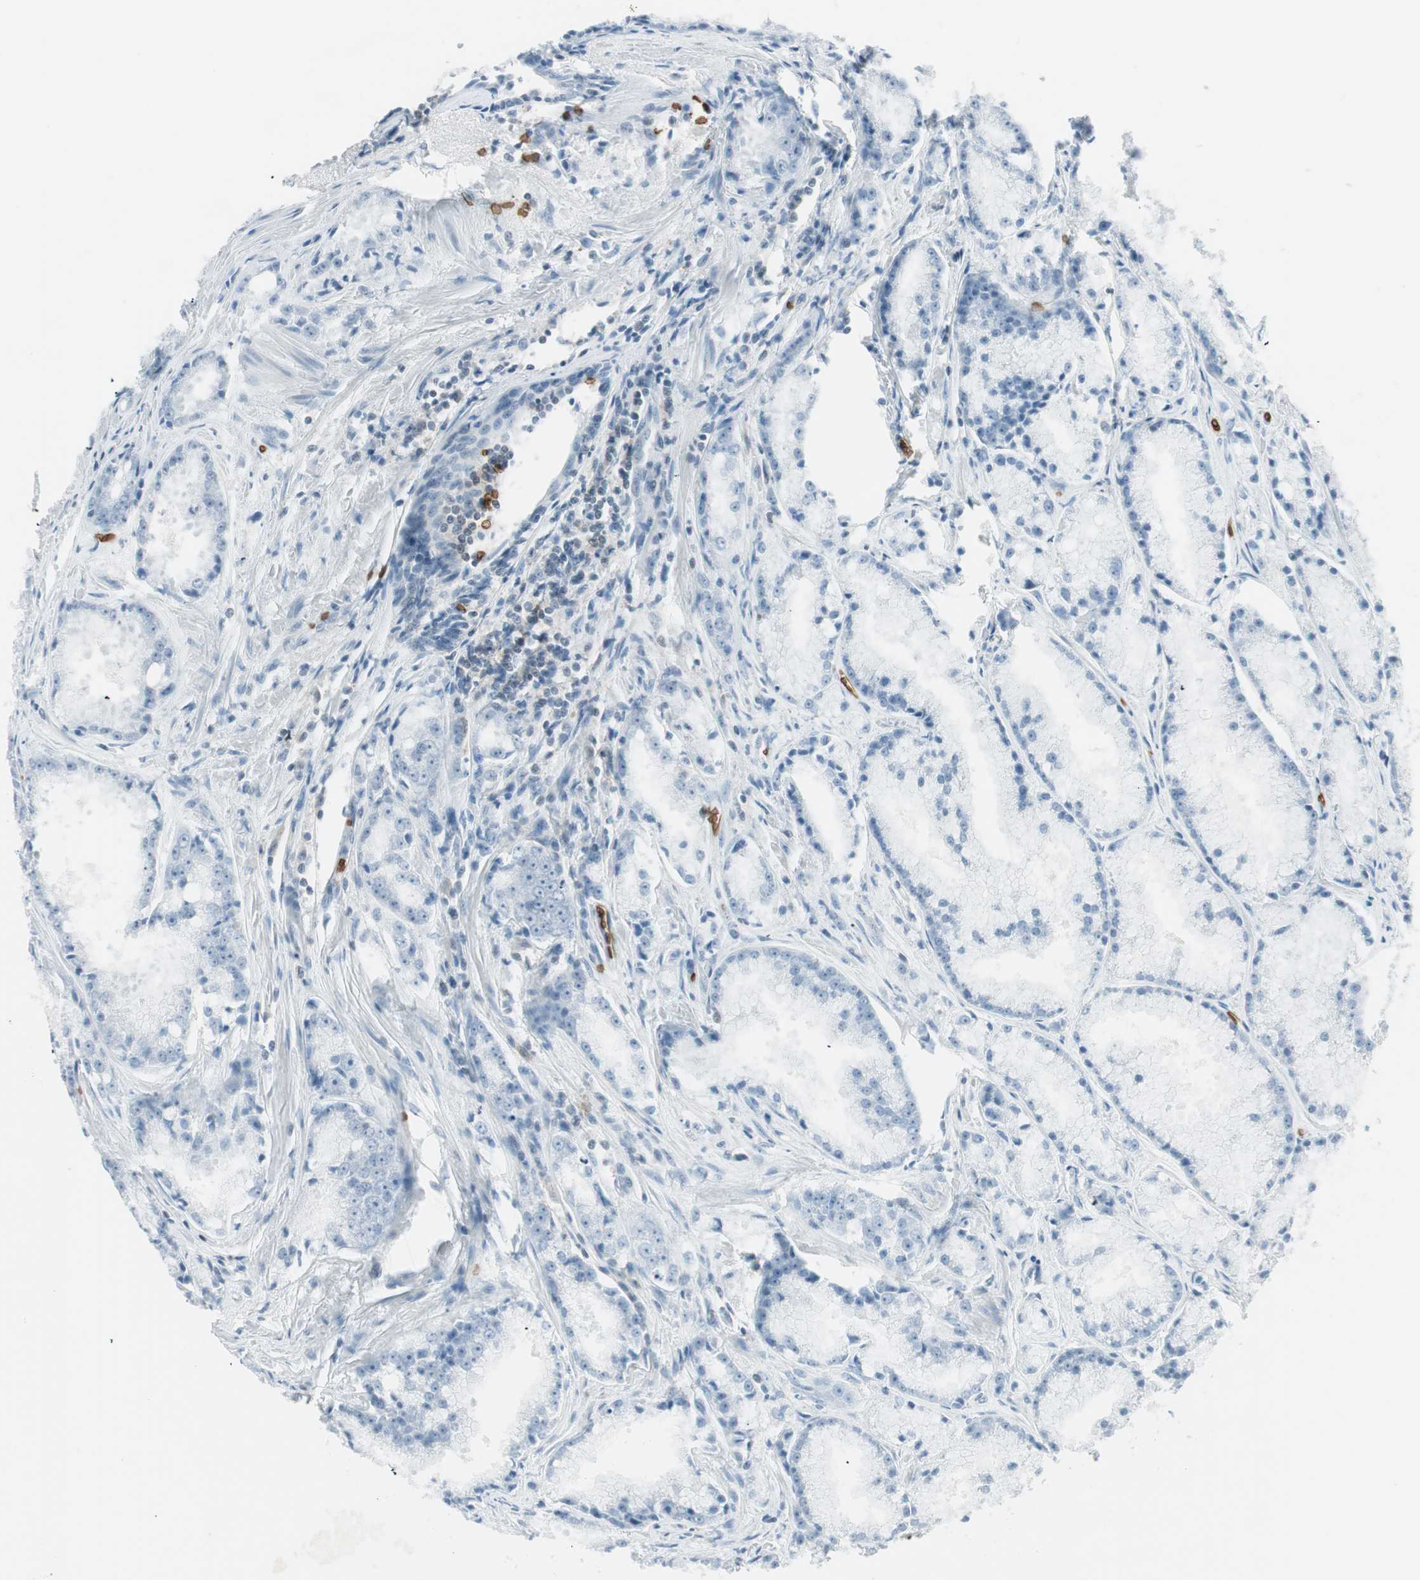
{"staining": {"intensity": "negative", "quantity": "none", "location": "none"}, "tissue": "prostate cancer", "cell_type": "Tumor cells", "image_type": "cancer", "snomed": [{"axis": "morphology", "description": "Adenocarcinoma, Low grade"}, {"axis": "topography", "description": "Prostate"}], "caption": "A high-resolution histopathology image shows IHC staining of low-grade adenocarcinoma (prostate), which exhibits no significant expression in tumor cells.", "gene": "MAP4K1", "patient": {"sex": "male", "age": 64}}